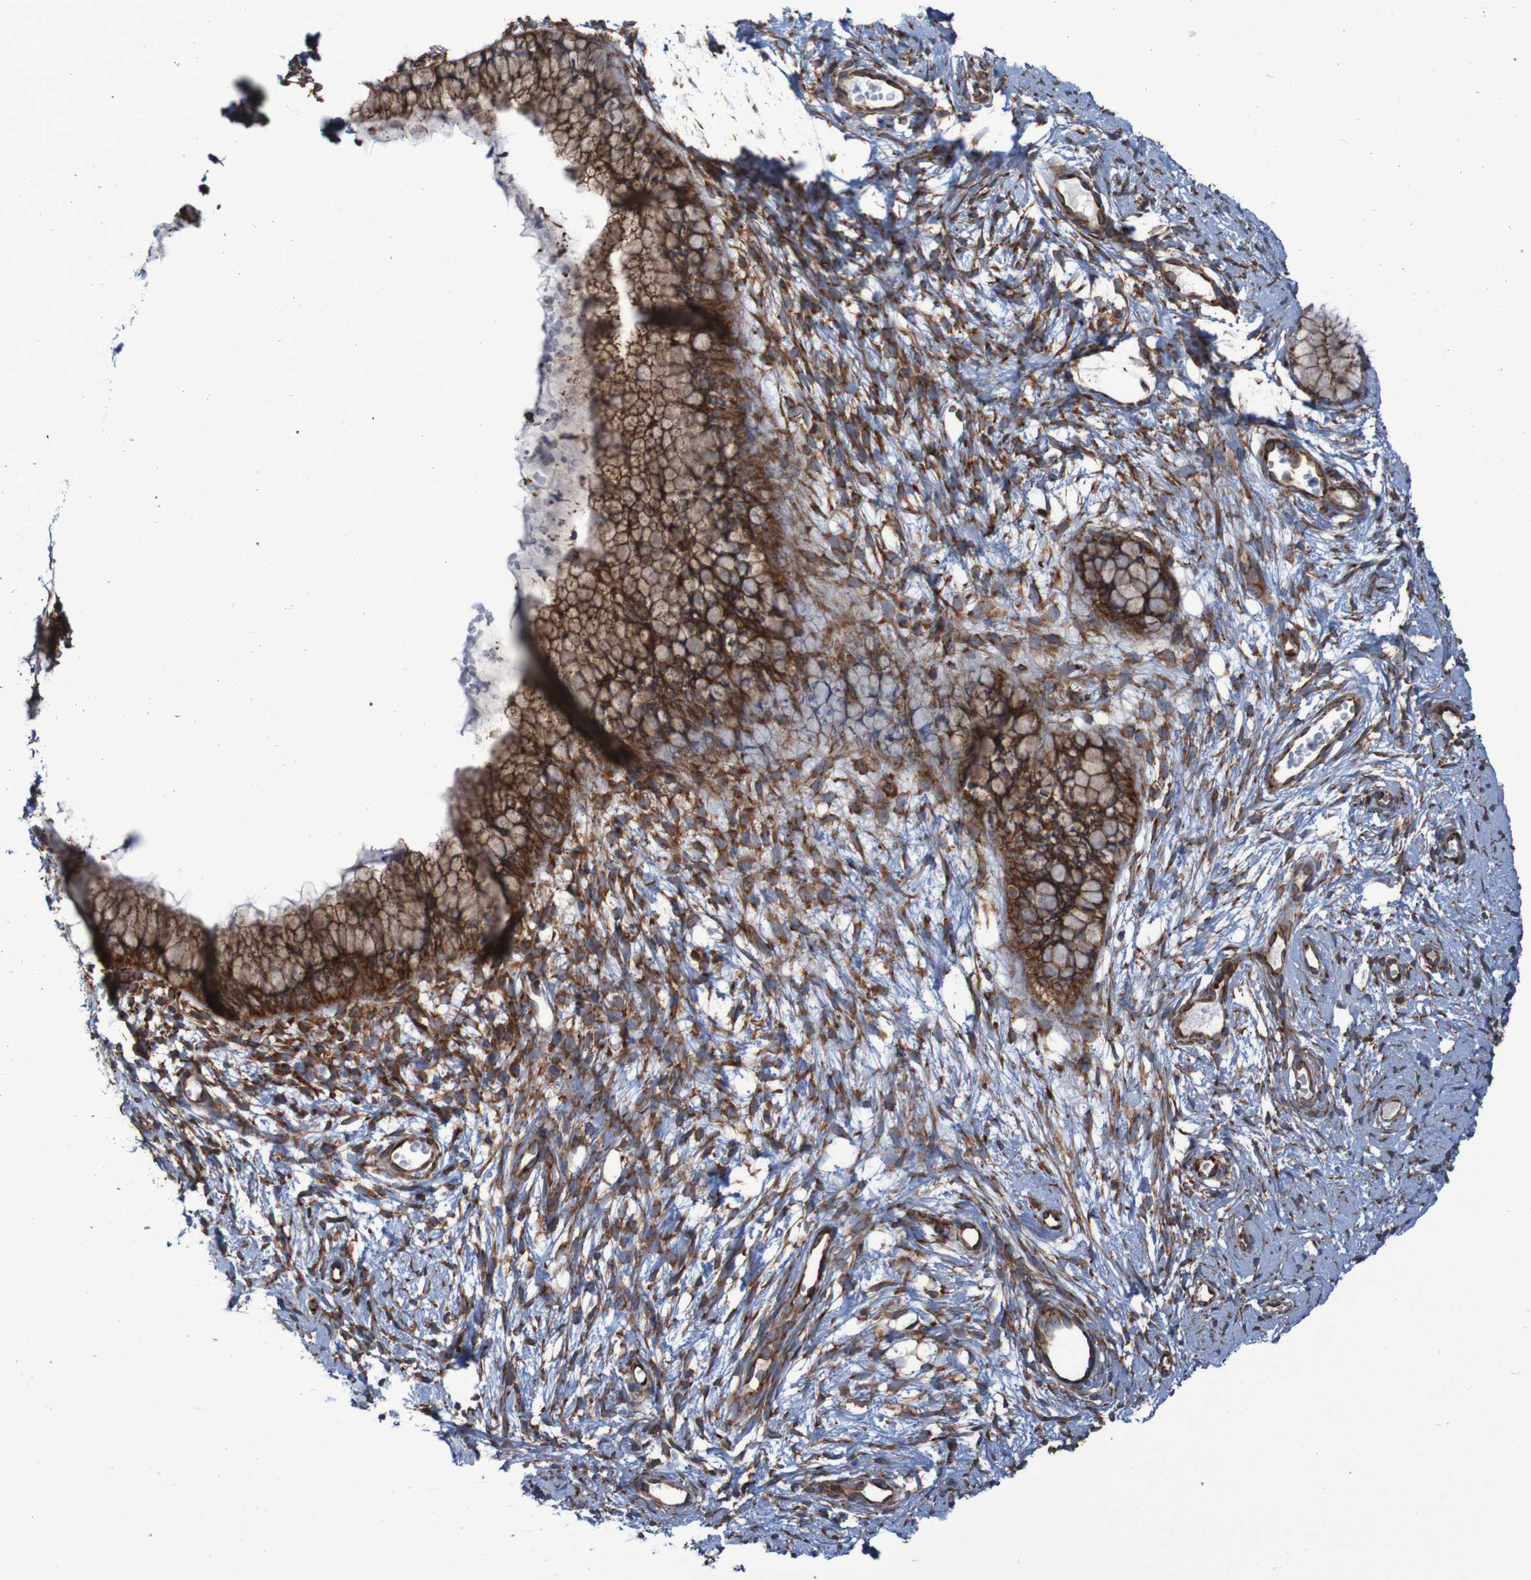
{"staining": {"intensity": "strong", "quantity": ">75%", "location": "cytoplasmic/membranous"}, "tissue": "cervix", "cell_type": "Glandular cells", "image_type": "normal", "snomed": [{"axis": "morphology", "description": "Normal tissue, NOS"}, {"axis": "topography", "description": "Cervix"}], "caption": "Immunohistochemistry (IHC) photomicrograph of normal cervix: human cervix stained using immunohistochemistry (IHC) demonstrates high levels of strong protein expression localized specifically in the cytoplasmic/membranous of glandular cells, appearing as a cytoplasmic/membranous brown color.", "gene": "RPL10", "patient": {"sex": "female", "age": 65}}